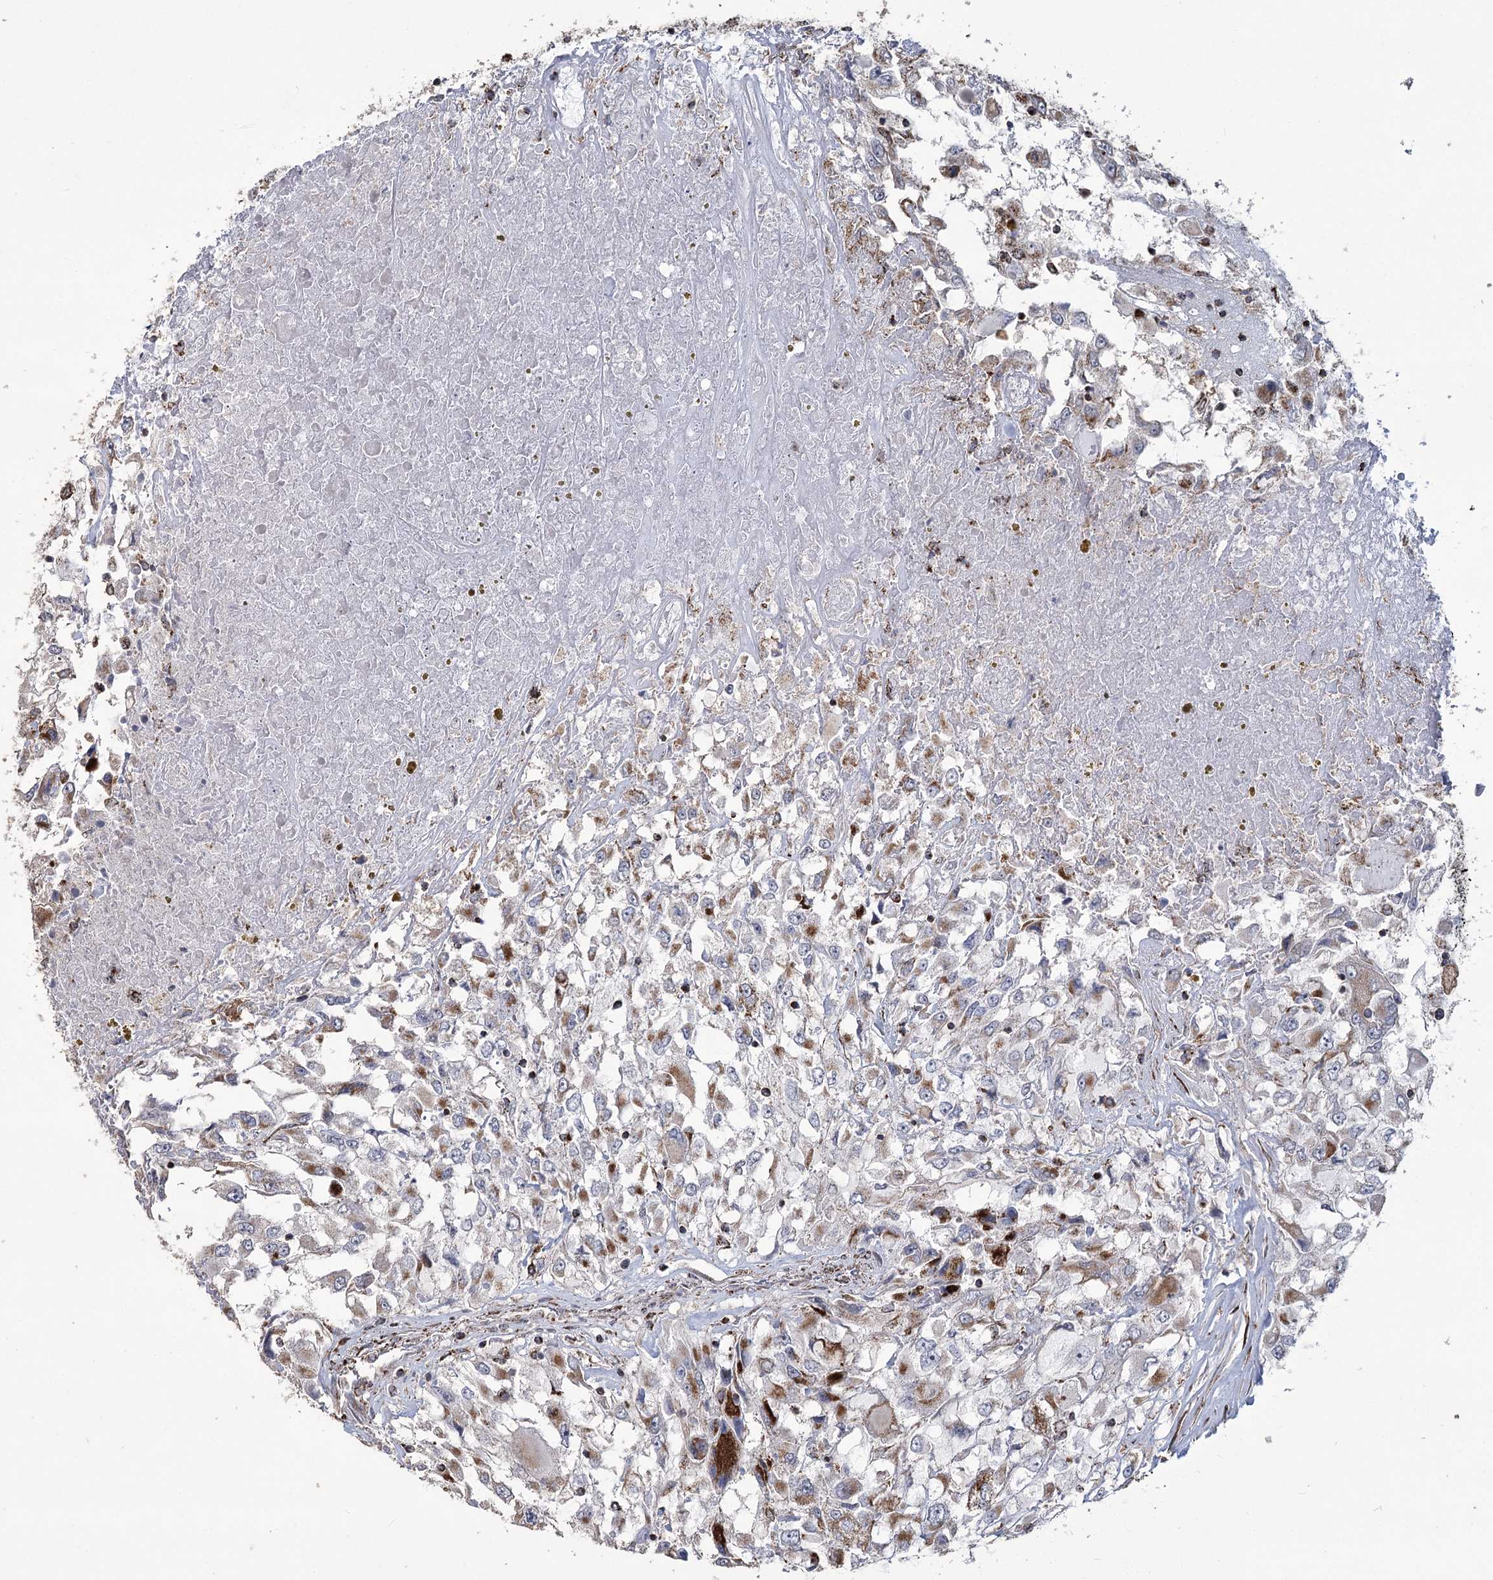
{"staining": {"intensity": "moderate", "quantity": "25%-75%", "location": "cytoplasmic/membranous"}, "tissue": "renal cancer", "cell_type": "Tumor cells", "image_type": "cancer", "snomed": [{"axis": "morphology", "description": "Adenocarcinoma, NOS"}, {"axis": "topography", "description": "Kidney"}], "caption": "Immunohistochemistry (DAB (3,3'-diaminobenzidine)) staining of renal adenocarcinoma exhibits moderate cytoplasmic/membranous protein staining in approximately 25%-75% of tumor cells.", "gene": "RANBP3L", "patient": {"sex": "female", "age": 52}}